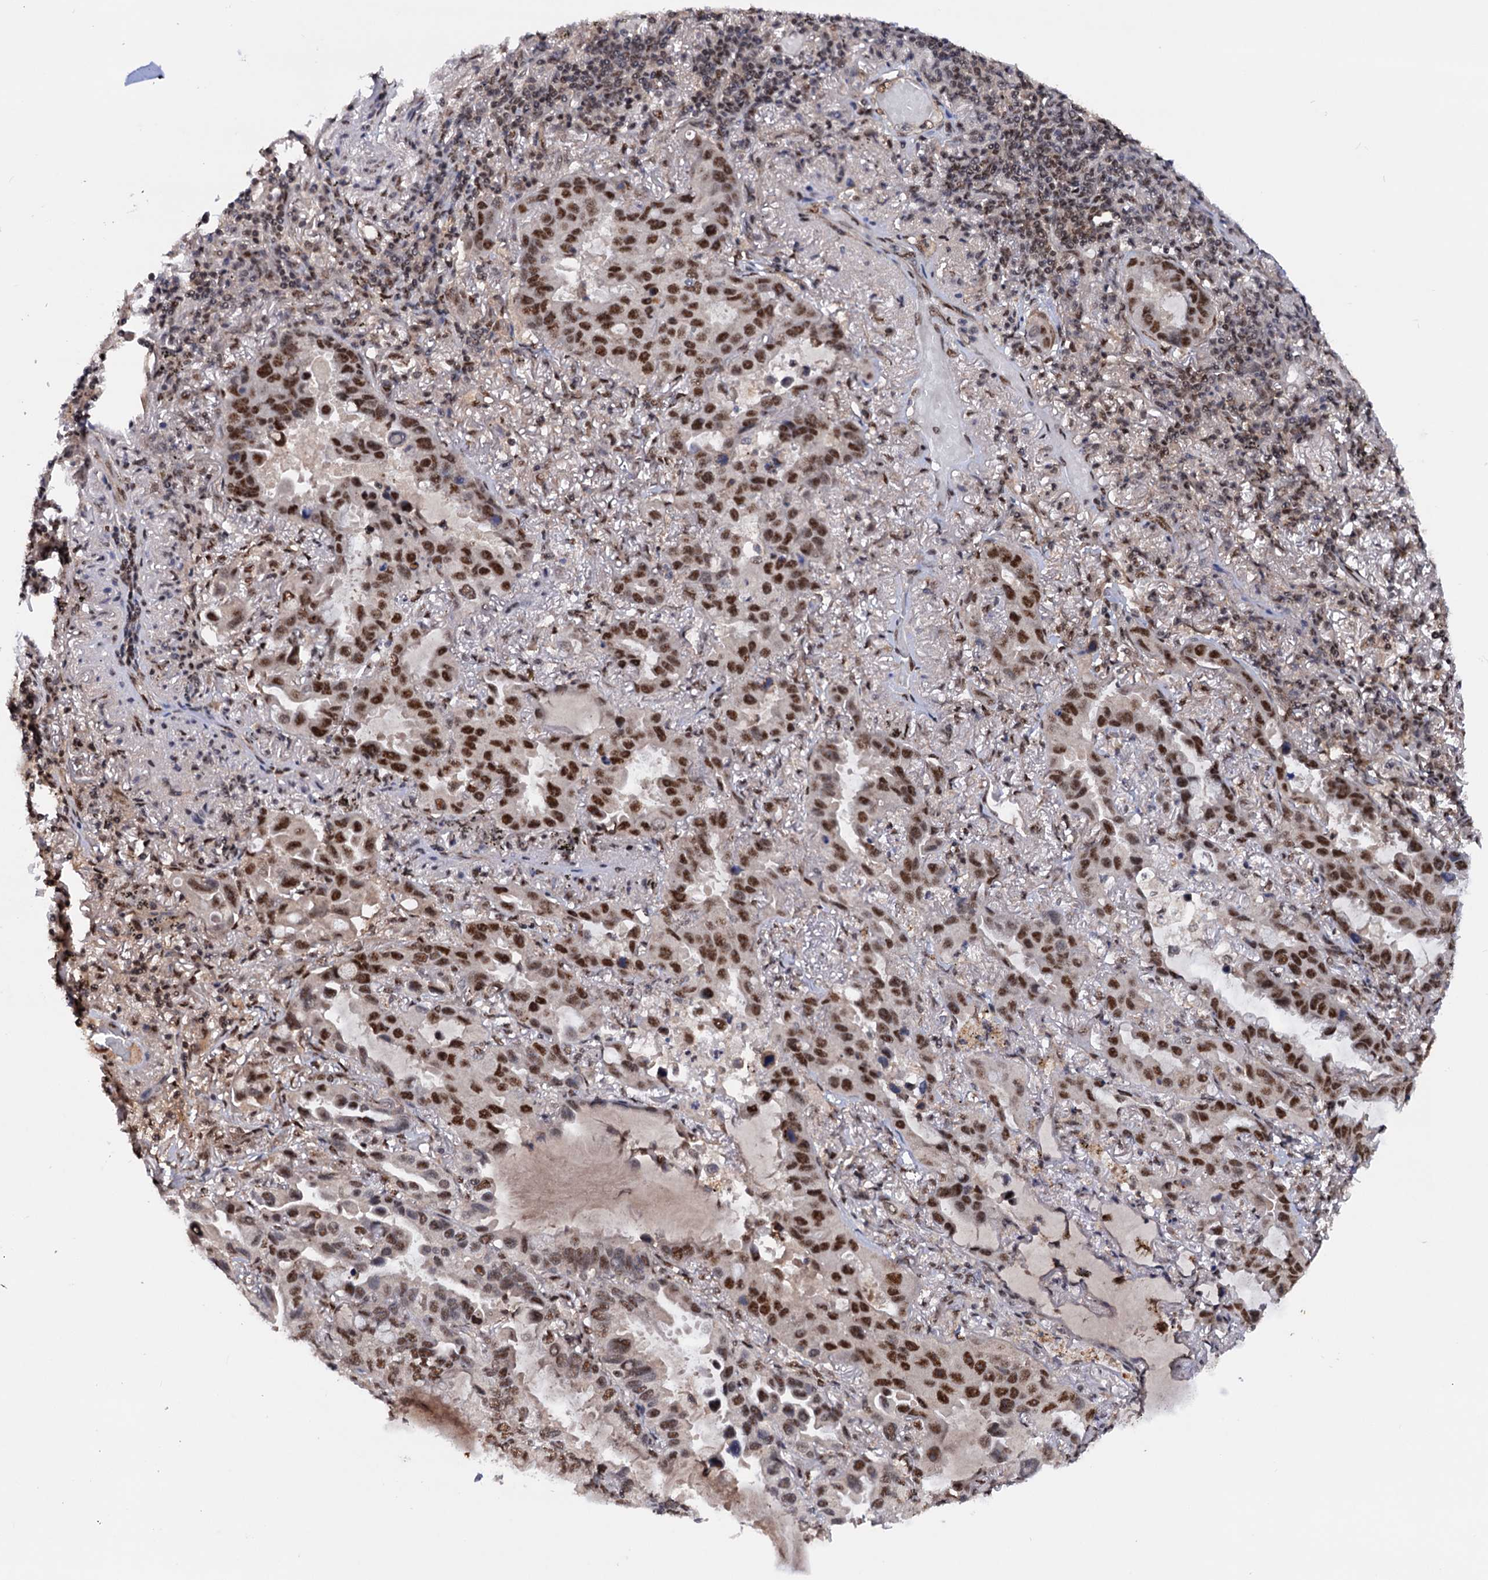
{"staining": {"intensity": "strong", "quantity": ">75%", "location": "nuclear"}, "tissue": "lung cancer", "cell_type": "Tumor cells", "image_type": "cancer", "snomed": [{"axis": "morphology", "description": "Adenocarcinoma, NOS"}, {"axis": "topography", "description": "Lung"}], "caption": "Brown immunohistochemical staining in human adenocarcinoma (lung) shows strong nuclear staining in about >75% of tumor cells.", "gene": "TBC1D12", "patient": {"sex": "male", "age": 64}}